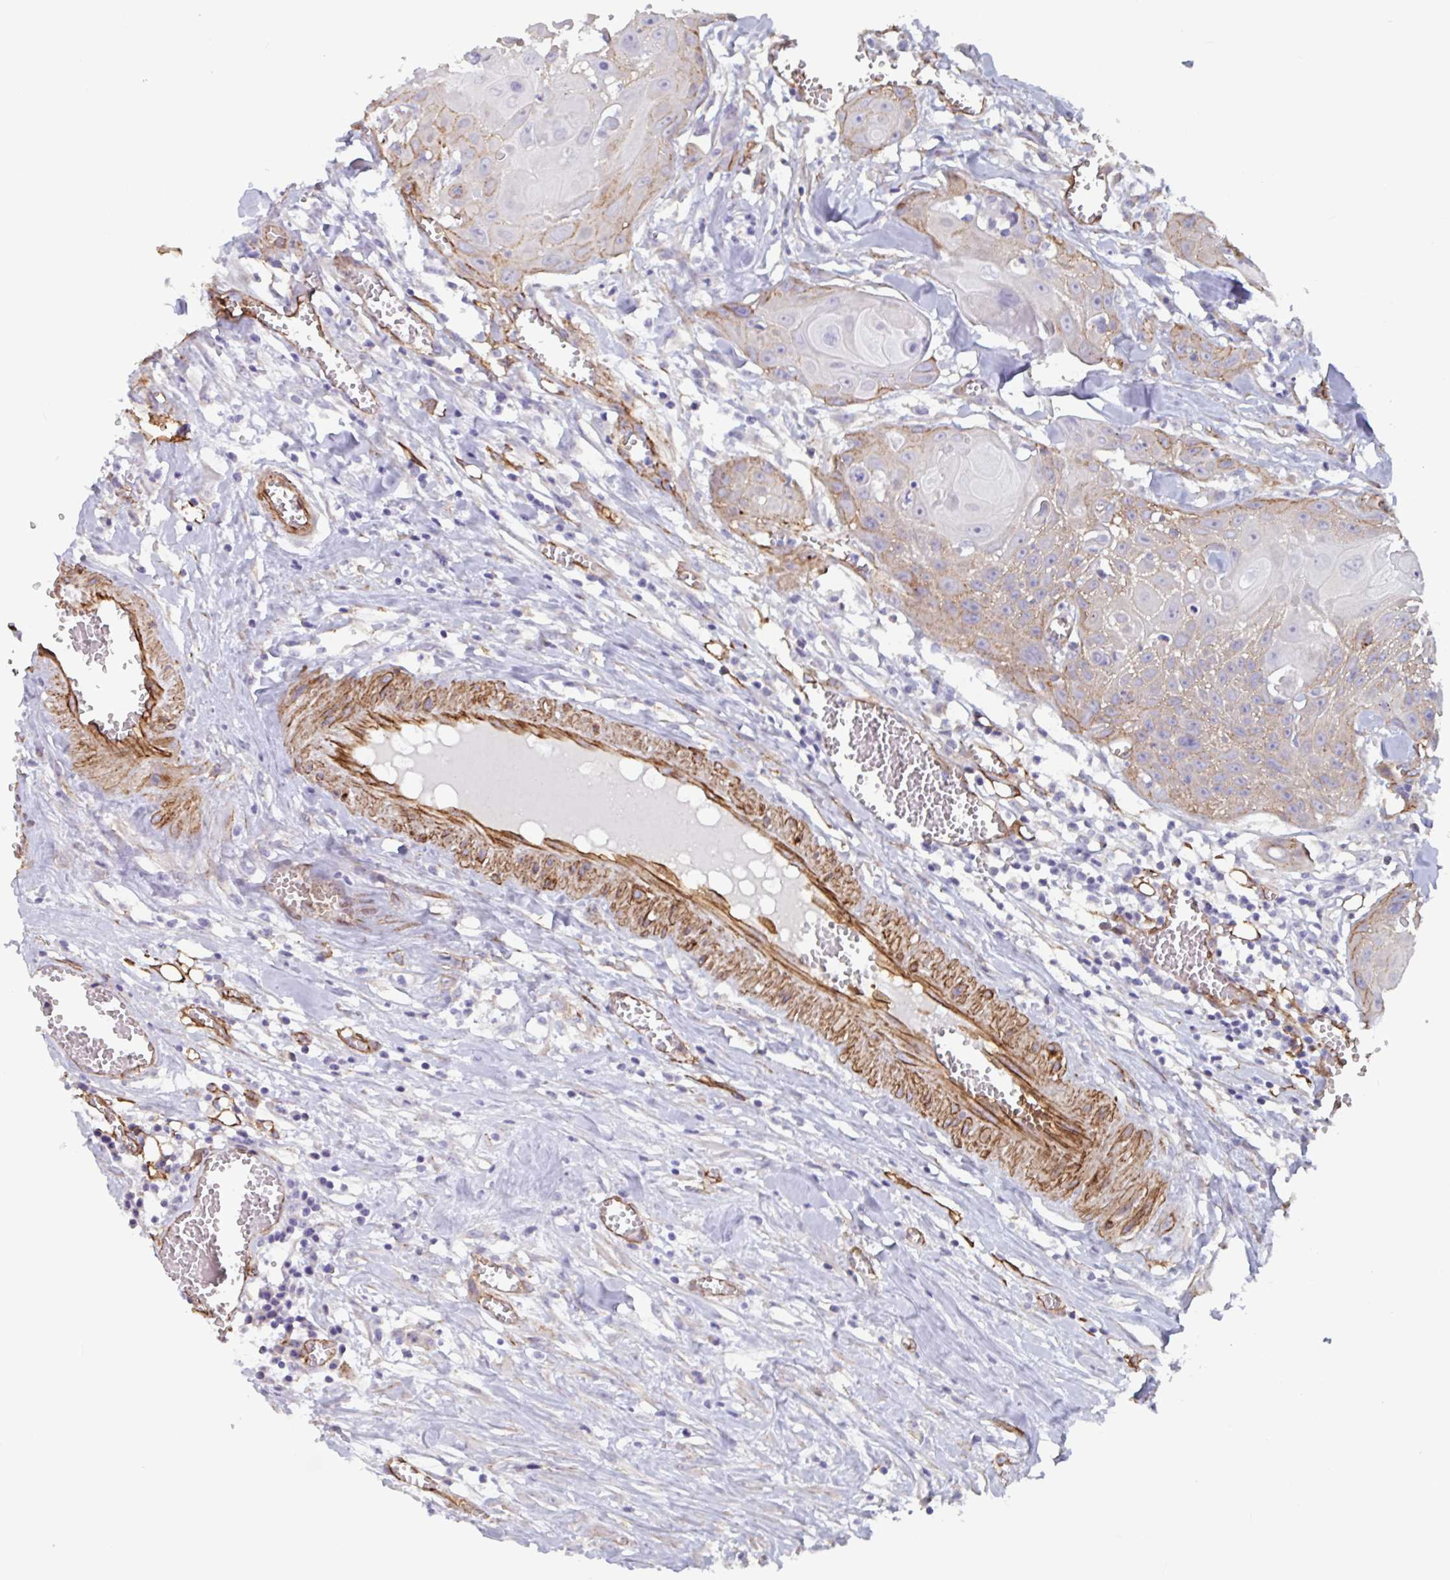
{"staining": {"intensity": "weak", "quantity": "25%-75%", "location": "cytoplasmic/membranous"}, "tissue": "head and neck cancer", "cell_type": "Tumor cells", "image_type": "cancer", "snomed": [{"axis": "morphology", "description": "Squamous cell carcinoma, NOS"}, {"axis": "topography", "description": "Lymph node"}, {"axis": "topography", "description": "Salivary gland"}, {"axis": "topography", "description": "Head-Neck"}], "caption": "Immunohistochemistry (IHC) image of neoplastic tissue: head and neck cancer (squamous cell carcinoma) stained using IHC displays low levels of weak protein expression localized specifically in the cytoplasmic/membranous of tumor cells, appearing as a cytoplasmic/membranous brown color.", "gene": "CITED4", "patient": {"sex": "female", "age": 74}}